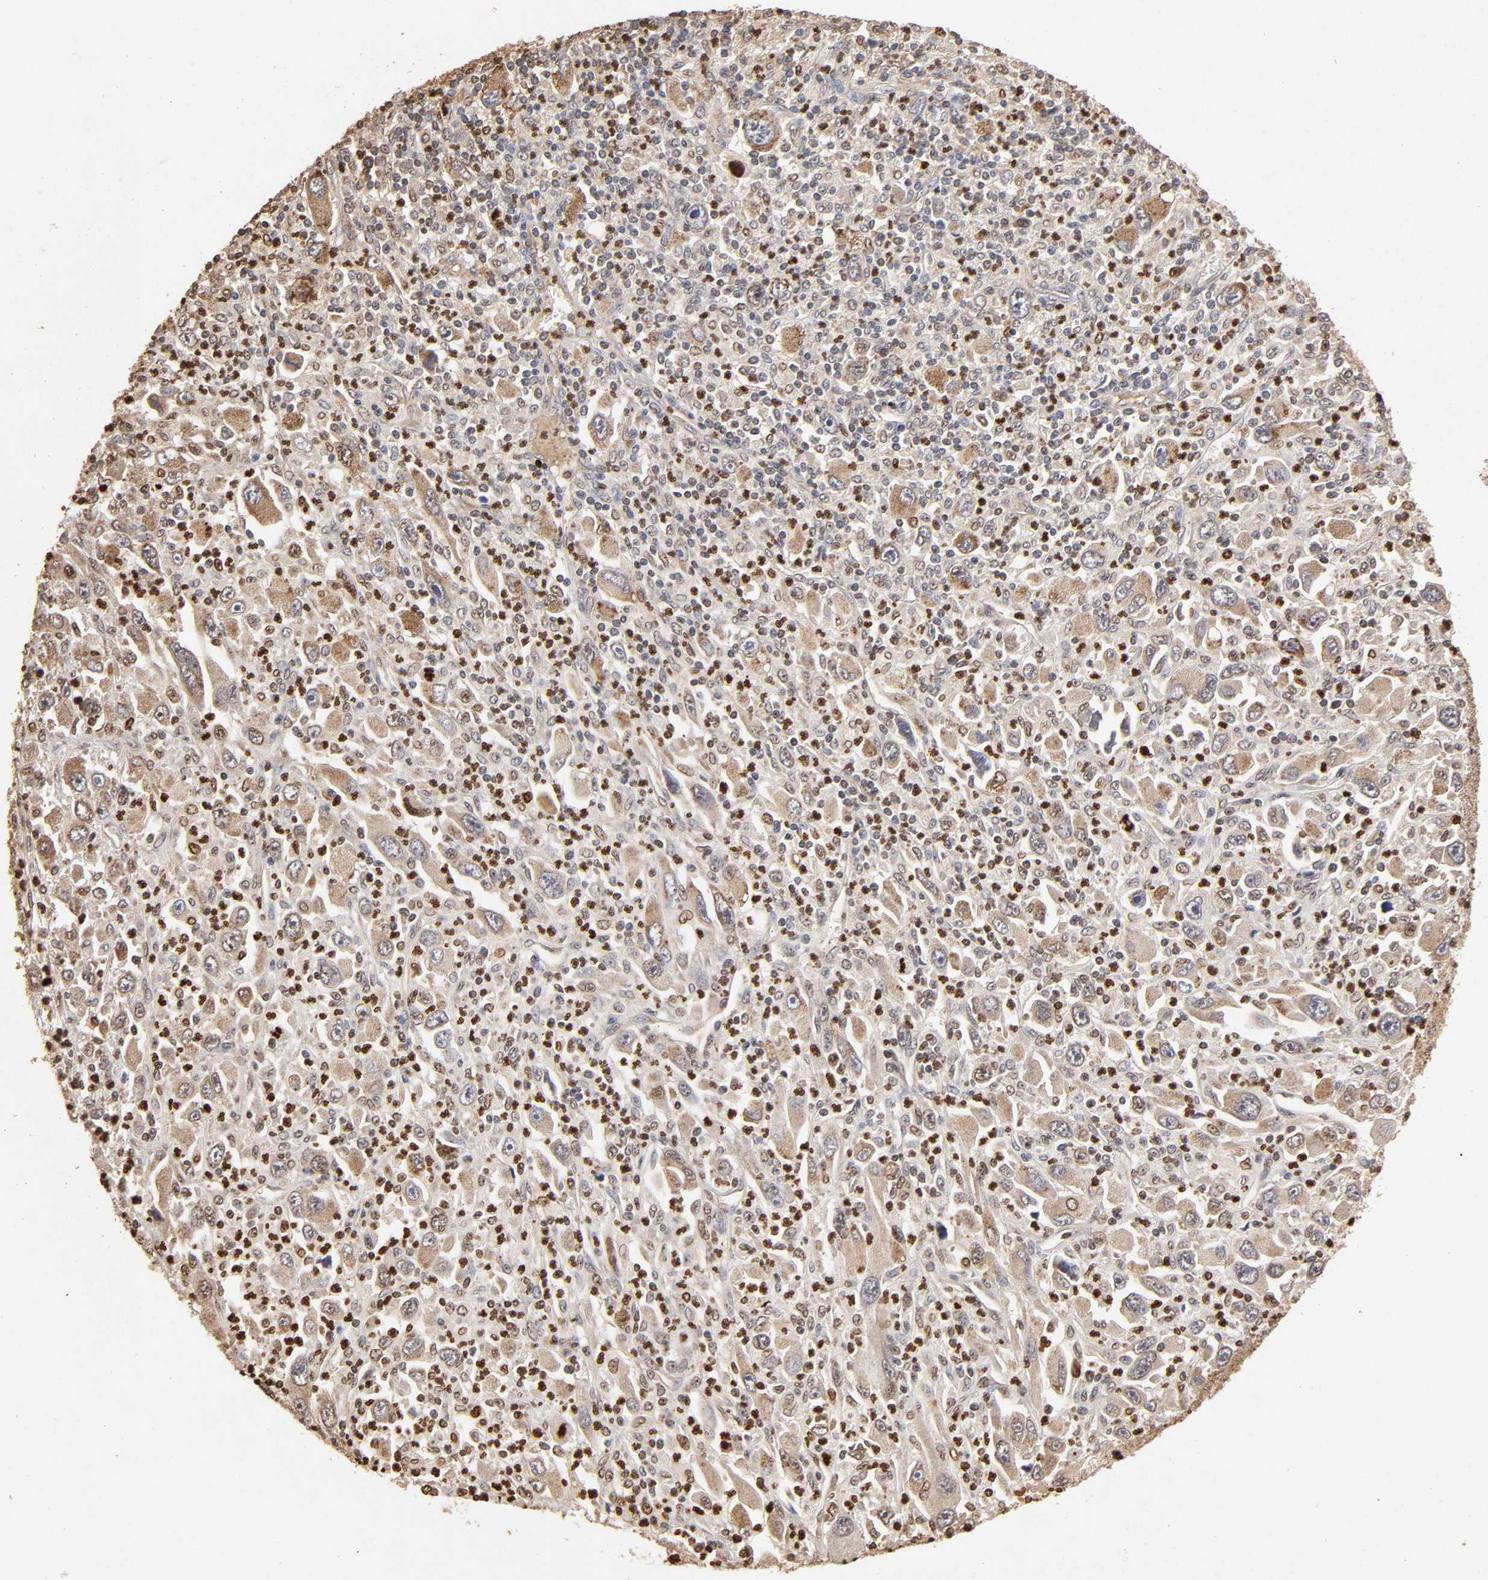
{"staining": {"intensity": "moderate", "quantity": ">75%", "location": "cytoplasmic/membranous"}, "tissue": "melanoma", "cell_type": "Tumor cells", "image_type": "cancer", "snomed": [{"axis": "morphology", "description": "Malignant melanoma, Metastatic site"}, {"axis": "topography", "description": "Skin"}], "caption": "Immunohistochemistry staining of malignant melanoma (metastatic site), which reveals medium levels of moderate cytoplasmic/membranous staining in about >75% of tumor cells indicating moderate cytoplasmic/membranous protein positivity. The staining was performed using DAB (brown) for protein detection and nuclei were counterstained in hematoxylin (blue).", "gene": "CYCS", "patient": {"sex": "female", "age": 56}}